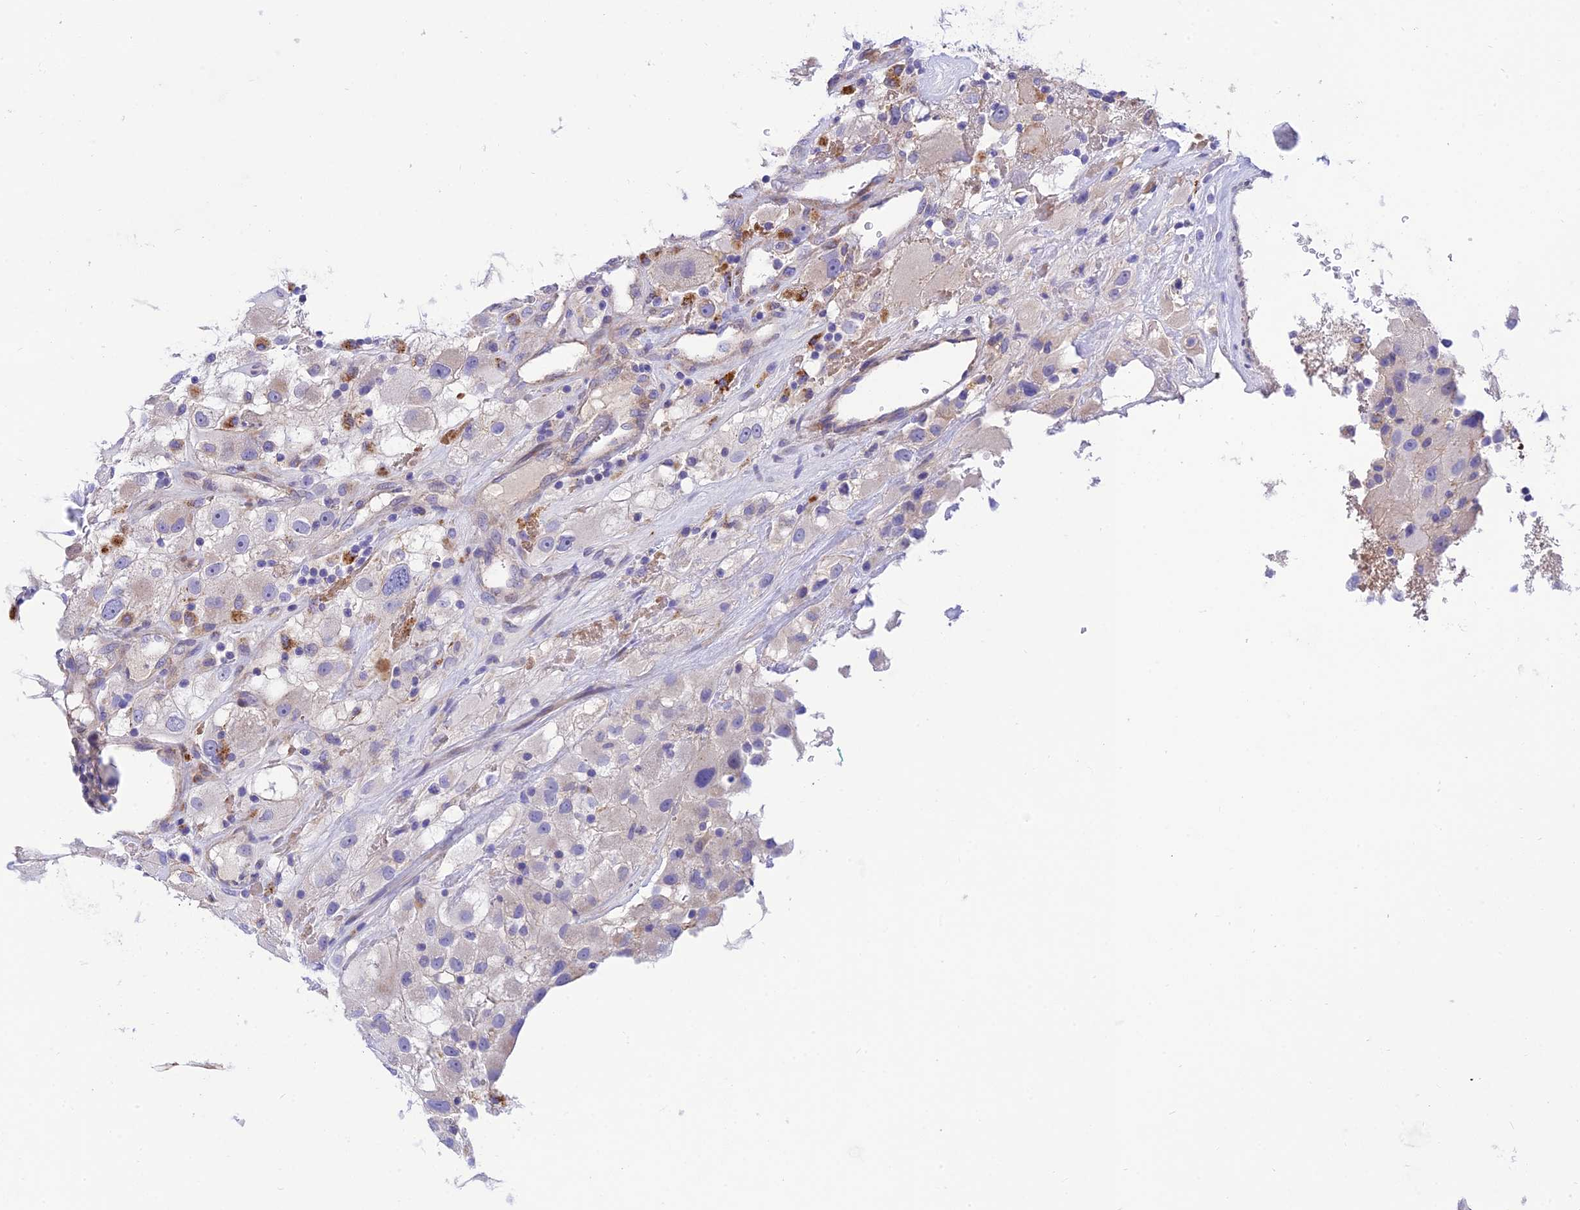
{"staining": {"intensity": "negative", "quantity": "none", "location": "none"}, "tissue": "renal cancer", "cell_type": "Tumor cells", "image_type": "cancer", "snomed": [{"axis": "morphology", "description": "Adenocarcinoma, NOS"}, {"axis": "topography", "description": "Kidney"}], "caption": "Tumor cells are negative for protein expression in human adenocarcinoma (renal).", "gene": "CCDC157", "patient": {"sex": "female", "age": 52}}